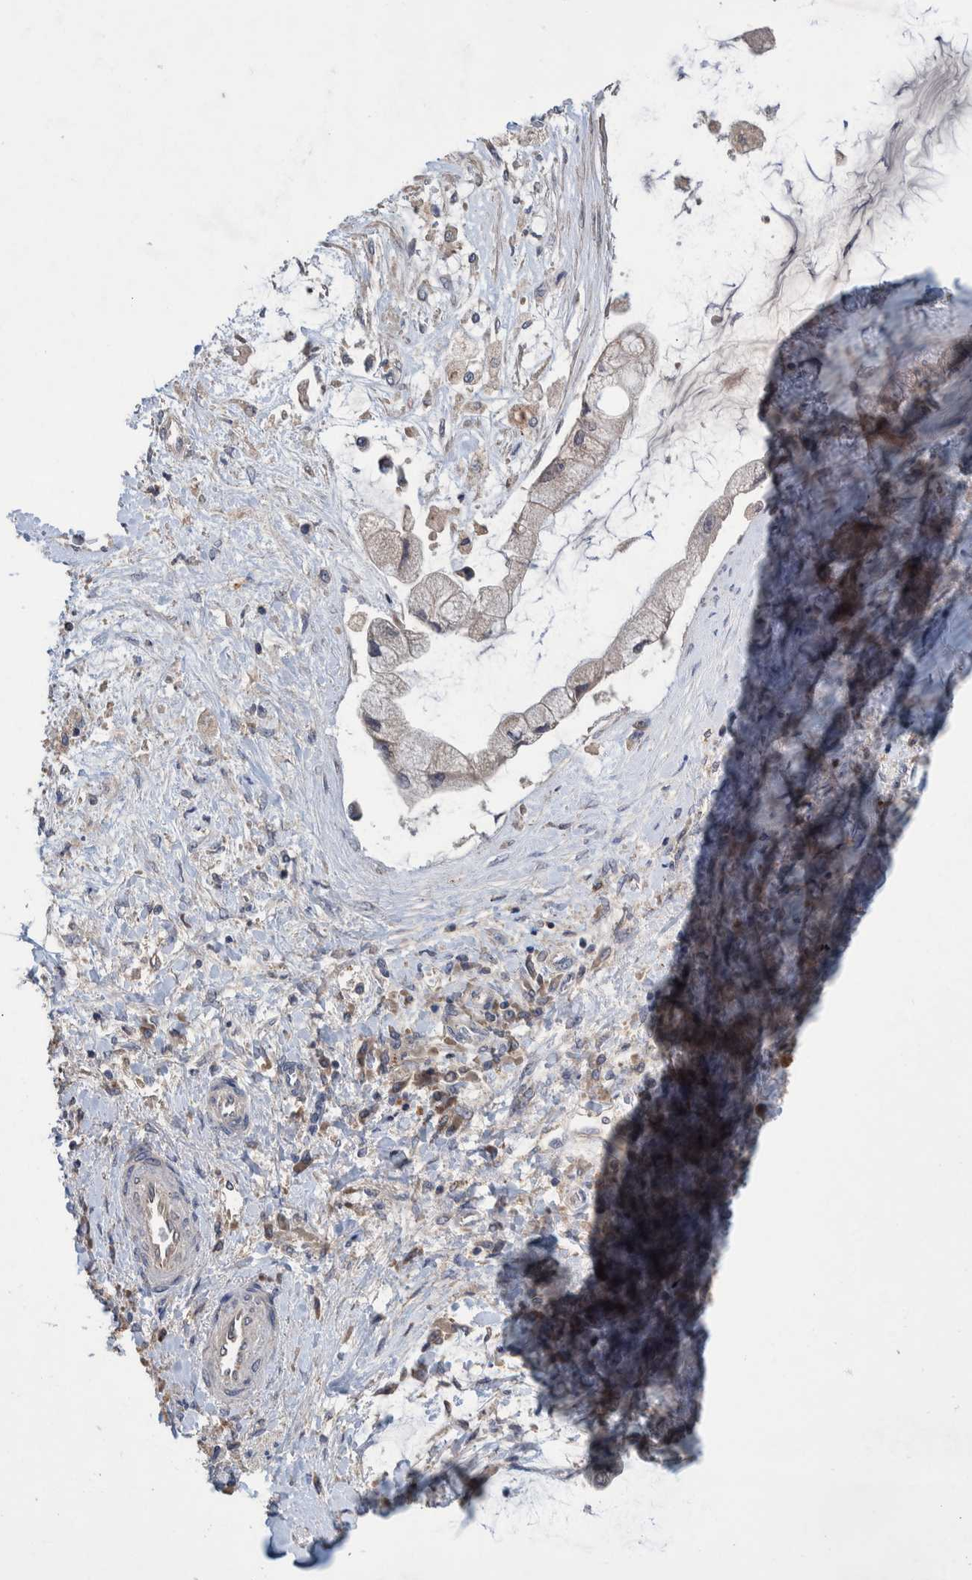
{"staining": {"intensity": "negative", "quantity": "none", "location": "none"}, "tissue": "liver cancer", "cell_type": "Tumor cells", "image_type": "cancer", "snomed": [{"axis": "morphology", "description": "Carcinoma, Hepatocellular, NOS"}, {"axis": "topography", "description": "Liver"}], "caption": "The image shows no significant positivity in tumor cells of liver cancer.", "gene": "PLPBP", "patient": {"sex": "female", "age": 58}}